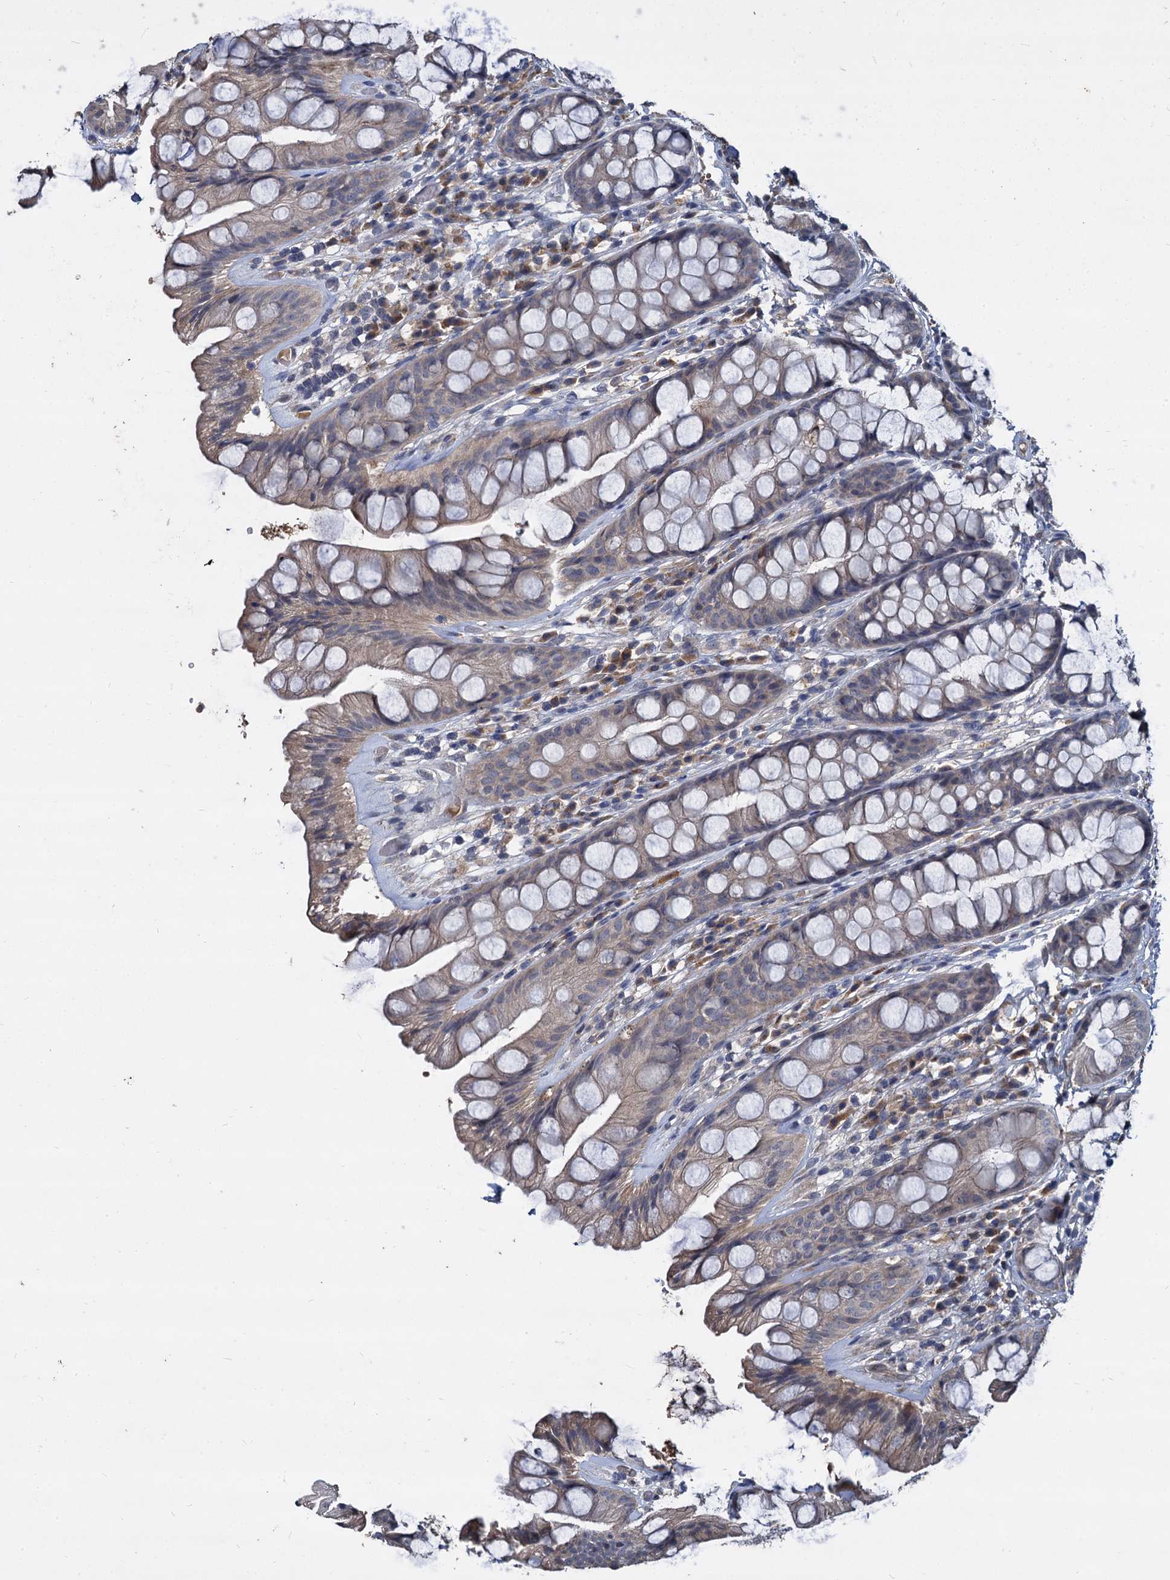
{"staining": {"intensity": "weak", "quantity": "25%-75%", "location": "cytoplasmic/membranous"}, "tissue": "rectum", "cell_type": "Glandular cells", "image_type": "normal", "snomed": [{"axis": "morphology", "description": "Normal tissue, NOS"}, {"axis": "topography", "description": "Rectum"}], "caption": "A low amount of weak cytoplasmic/membranous staining is identified in about 25%-75% of glandular cells in unremarkable rectum.", "gene": "CCDC184", "patient": {"sex": "male", "age": 74}}